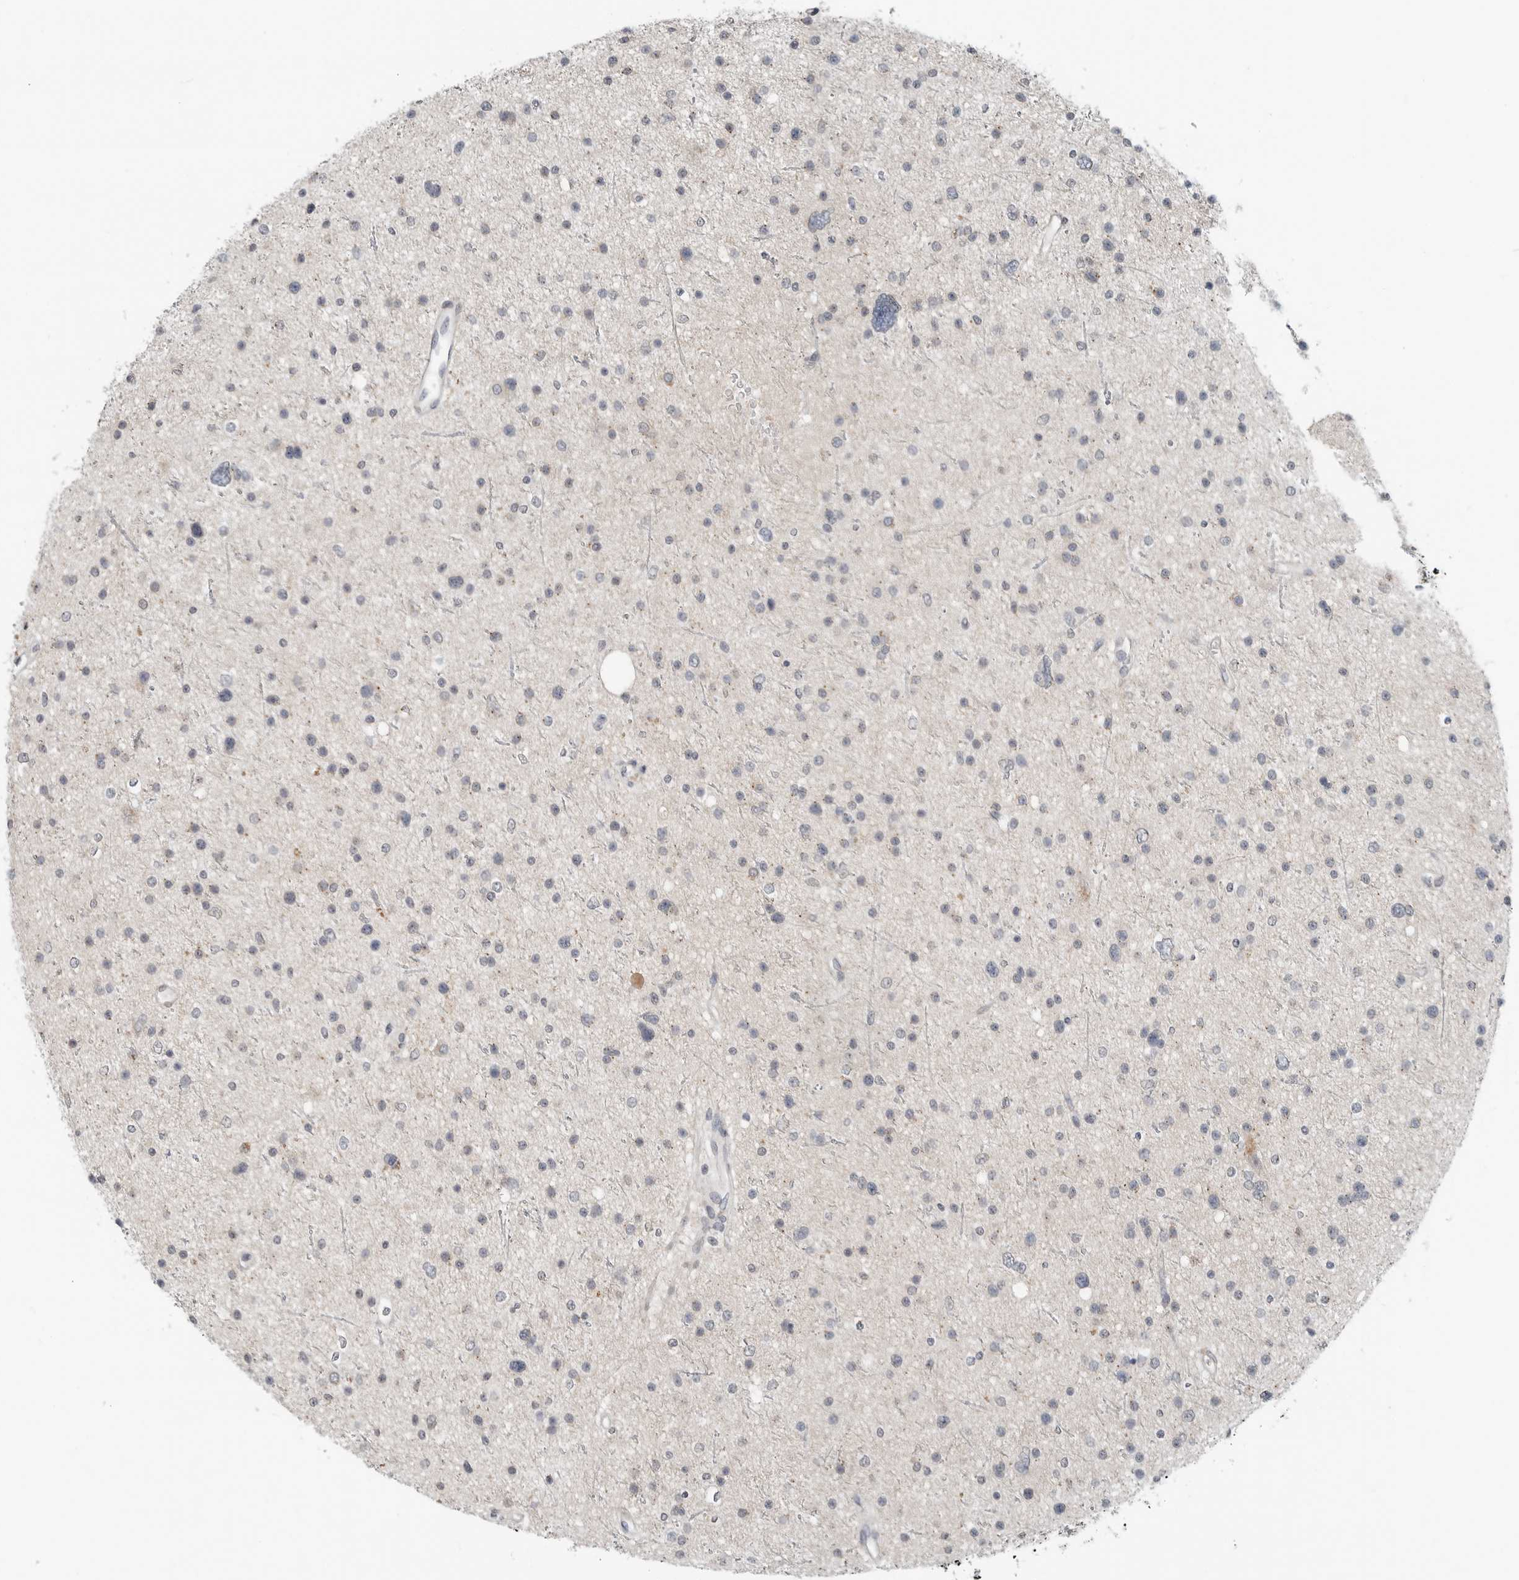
{"staining": {"intensity": "negative", "quantity": "none", "location": "none"}, "tissue": "glioma", "cell_type": "Tumor cells", "image_type": "cancer", "snomed": [{"axis": "morphology", "description": "Glioma, malignant, Low grade"}, {"axis": "topography", "description": "Brain"}], "caption": "The photomicrograph reveals no significant expression in tumor cells of glioma. Nuclei are stained in blue.", "gene": "FCRLB", "patient": {"sex": "female", "age": 37}}